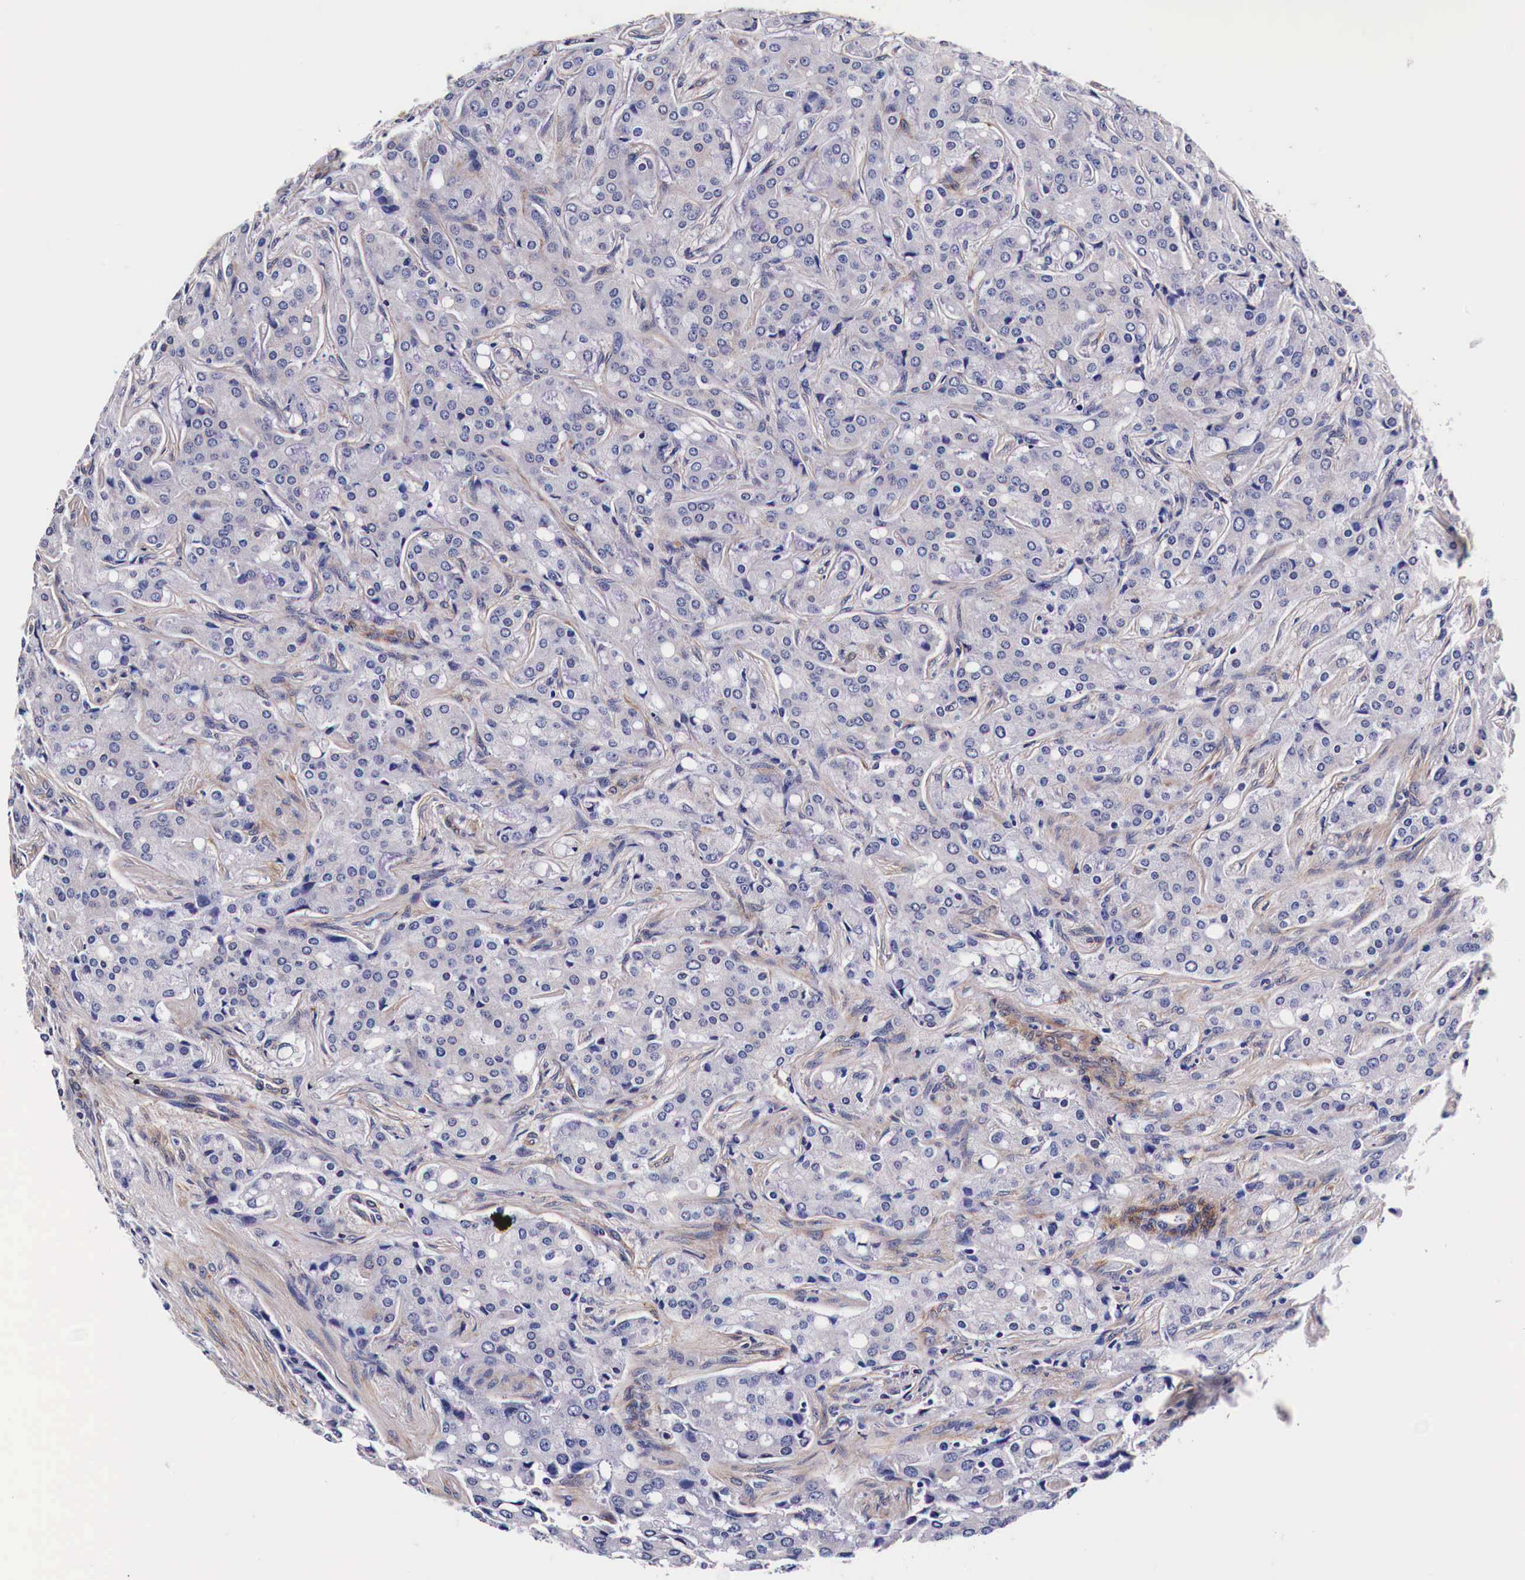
{"staining": {"intensity": "negative", "quantity": "none", "location": "none"}, "tissue": "prostate cancer", "cell_type": "Tumor cells", "image_type": "cancer", "snomed": [{"axis": "morphology", "description": "Adenocarcinoma, Medium grade"}, {"axis": "topography", "description": "Prostate"}], "caption": "The micrograph demonstrates no staining of tumor cells in prostate cancer (medium-grade adenocarcinoma).", "gene": "HSPB1", "patient": {"sex": "male", "age": 72}}